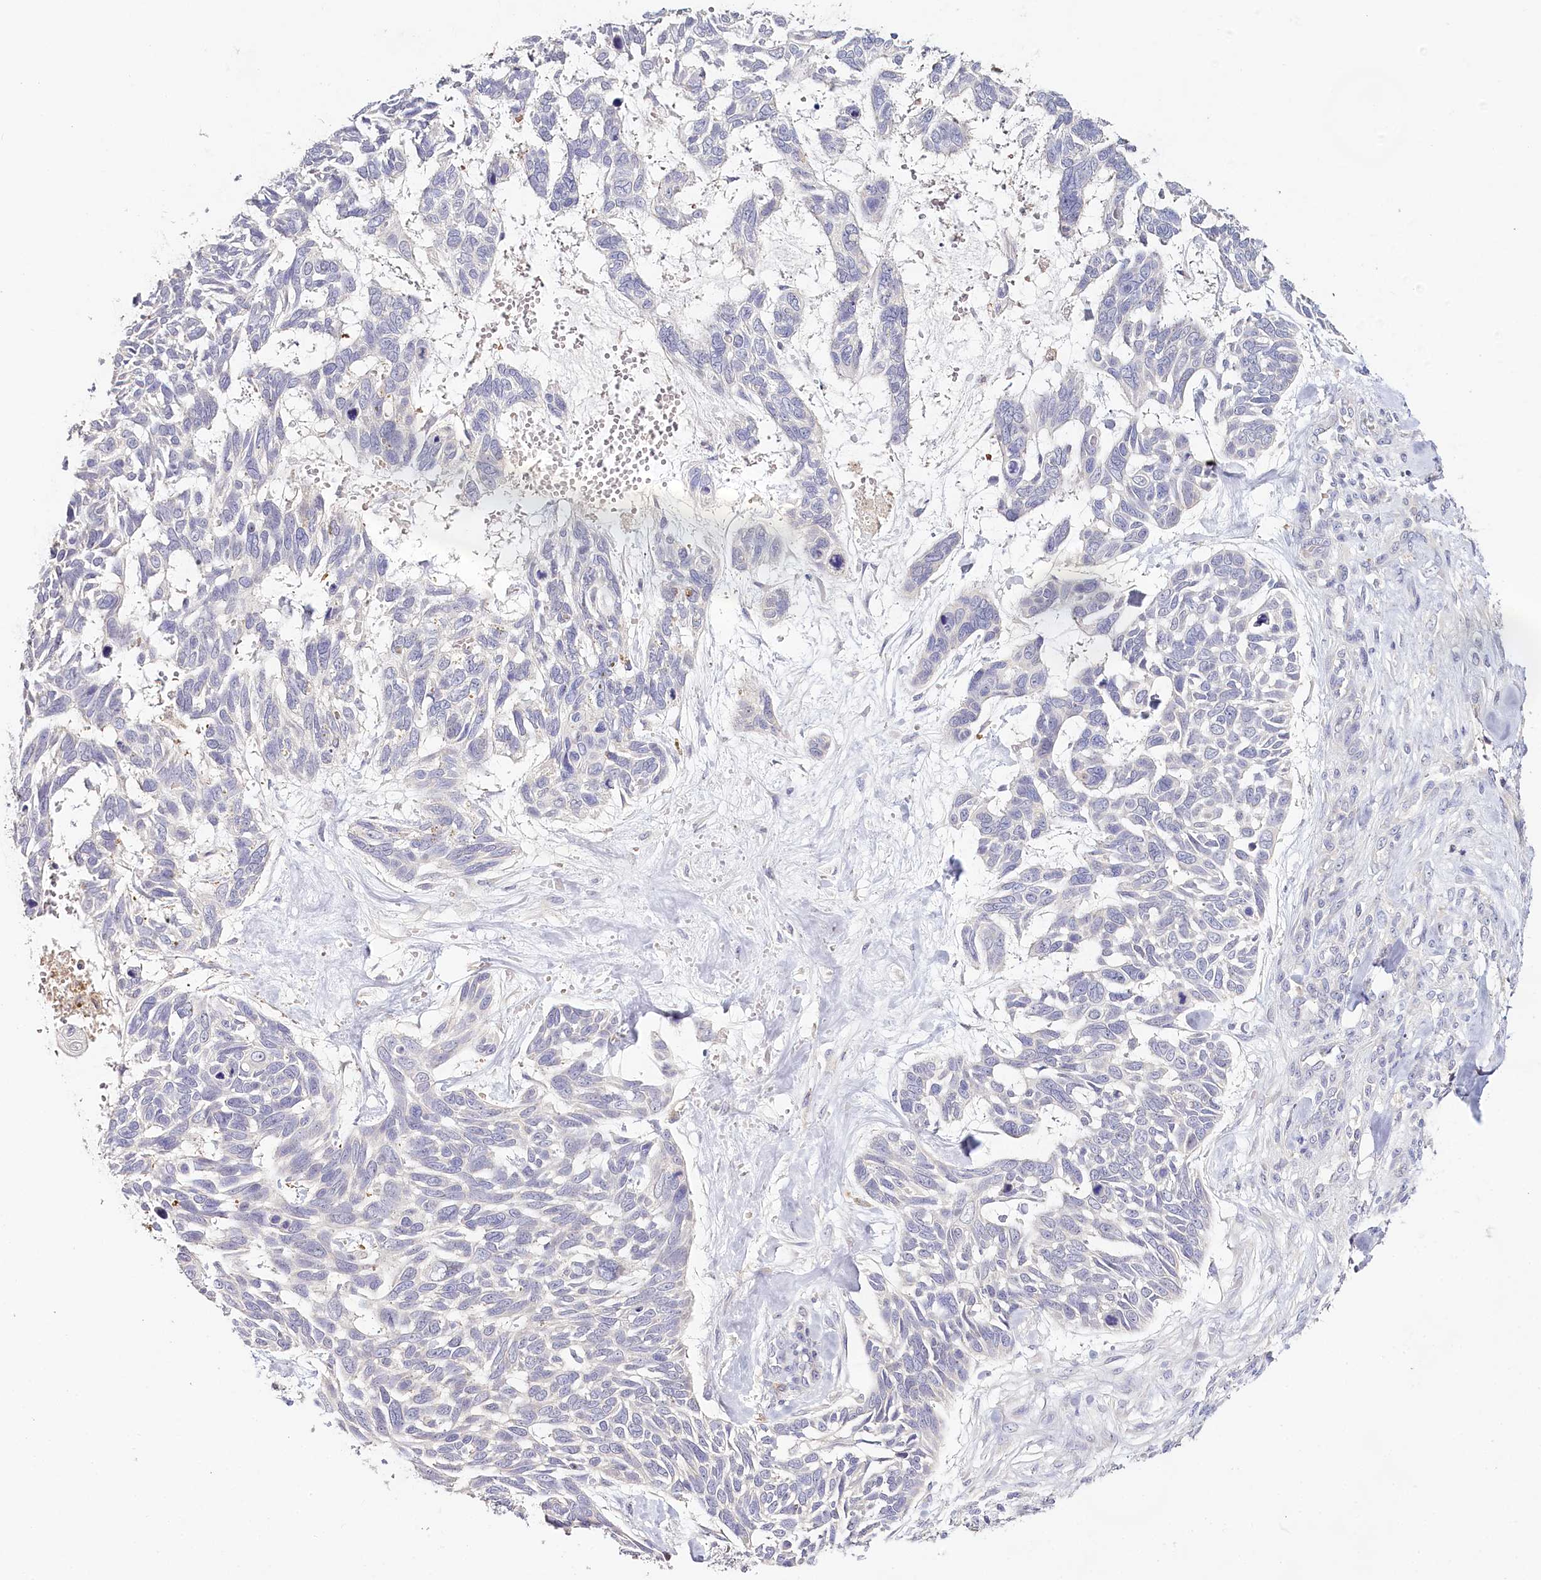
{"staining": {"intensity": "negative", "quantity": "none", "location": "none"}, "tissue": "skin cancer", "cell_type": "Tumor cells", "image_type": "cancer", "snomed": [{"axis": "morphology", "description": "Basal cell carcinoma"}, {"axis": "topography", "description": "Skin"}], "caption": "Immunohistochemistry (IHC) histopathology image of neoplastic tissue: skin basal cell carcinoma stained with DAB (3,3'-diaminobenzidine) reveals no significant protein expression in tumor cells.", "gene": "DAPK1", "patient": {"sex": "male", "age": 88}}